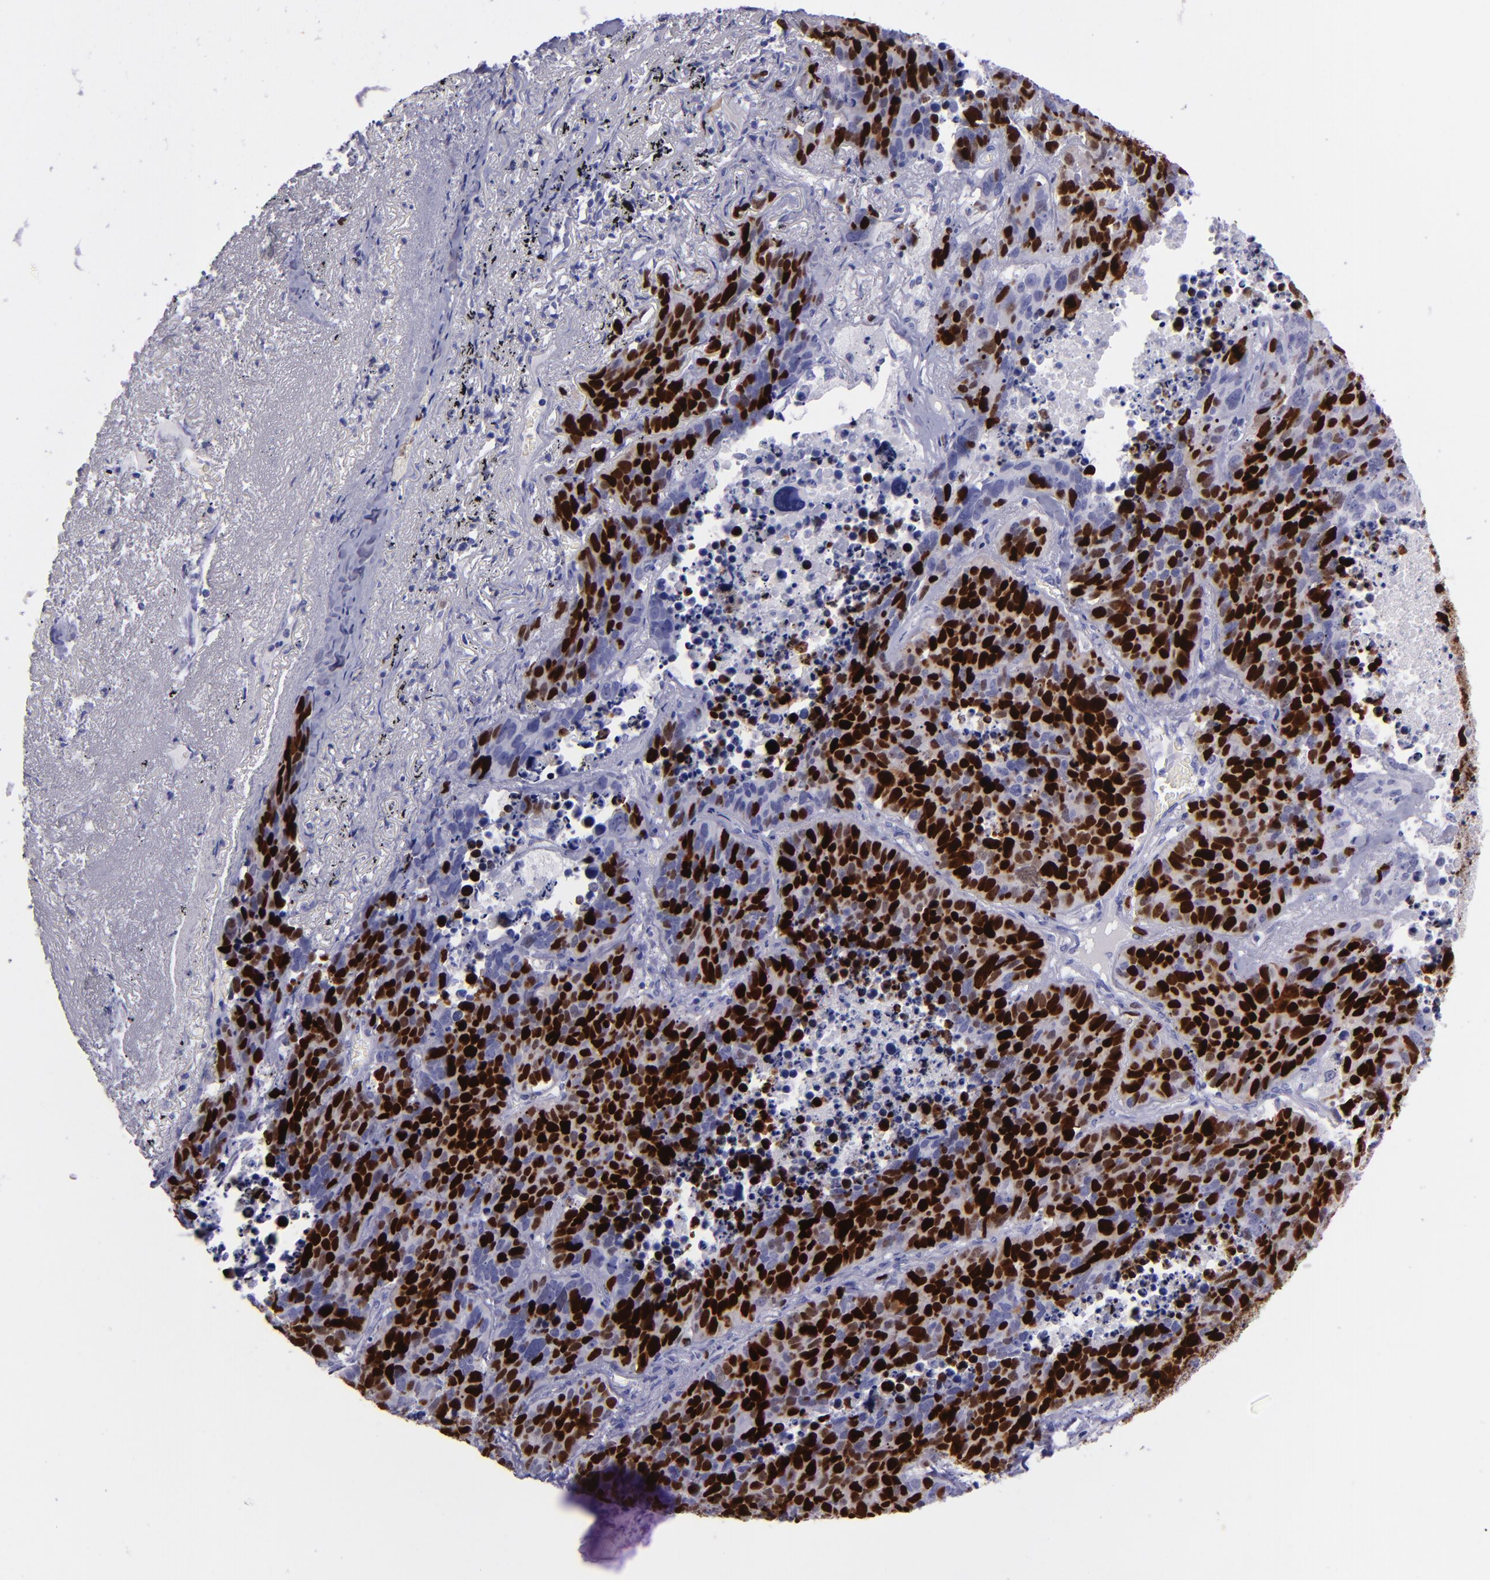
{"staining": {"intensity": "strong", "quantity": ">75%", "location": "nuclear"}, "tissue": "lung cancer", "cell_type": "Tumor cells", "image_type": "cancer", "snomed": [{"axis": "morphology", "description": "Carcinoid, malignant, NOS"}, {"axis": "topography", "description": "Lung"}], "caption": "High-magnification brightfield microscopy of lung carcinoid (malignant) stained with DAB (3,3'-diaminobenzidine) (brown) and counterstained with hematoxylin (blue). tumor cells exhibit strong nuclear positivity is appreciated in about>75% of cells.", "gene": "TOP2A", "patient": {"sex": "male", "age": 60}}